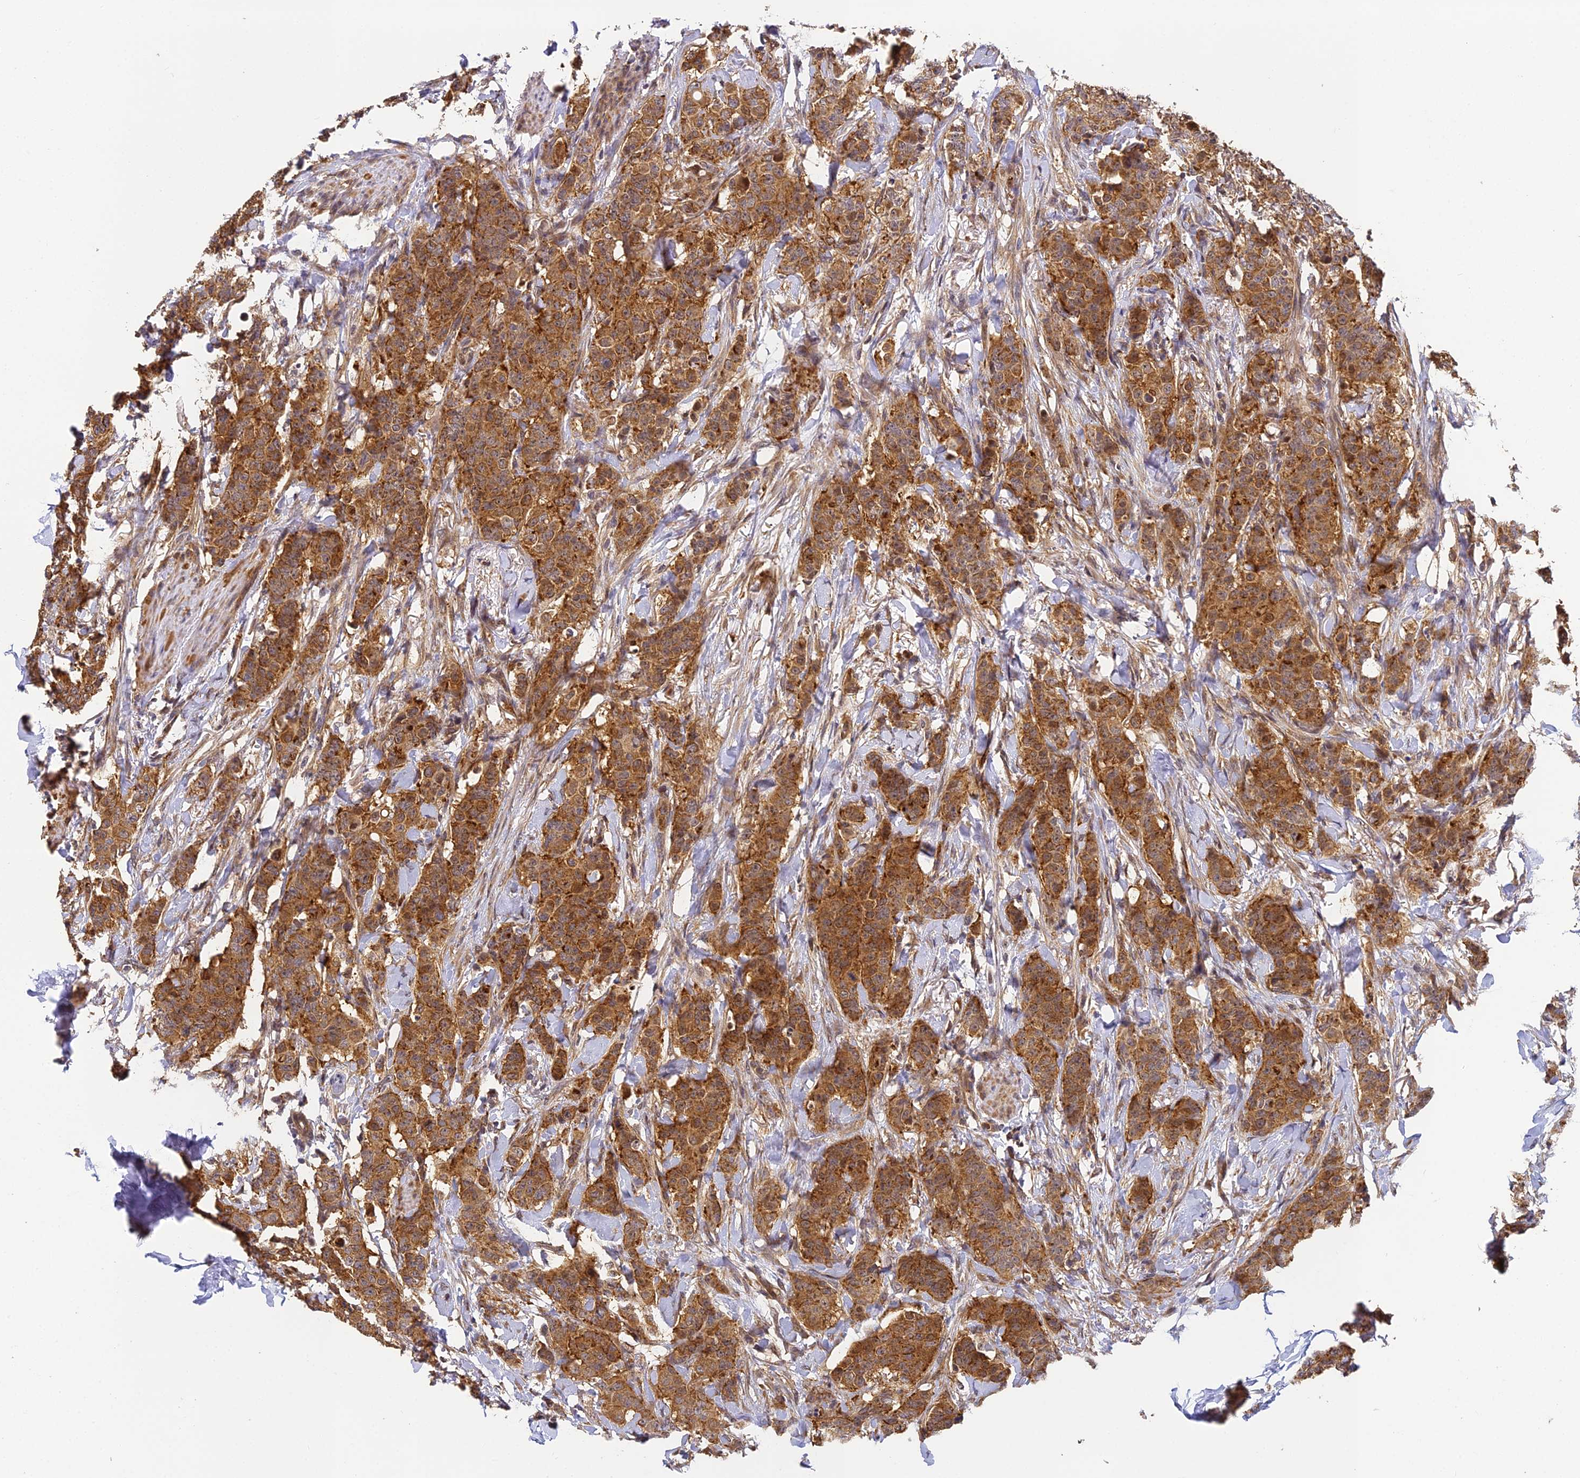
{"staining": {"intensity": "moderate", "quantity": ">75%", "location": "cytoplasmic/membranous"}, "tissue": "breast cancer", "cell_type": "Tumor cells", "image_type": "cancer", "snomed": [{"axis": "morphology", "description": "Duct carcinoma"}, {"axis": "topography", "description": "Breast"}], "caption": "This histopathology image displays breast cancer (intraductal carcinoma) stained with IHC to label a protein in brown. The cytoplasmic/membranous of tumor cells show moderate positivity for the protein. Nuclei are counter-stained blue.", "gene": "ZNF443", "patient": {"sex": "female", "age": 40}}